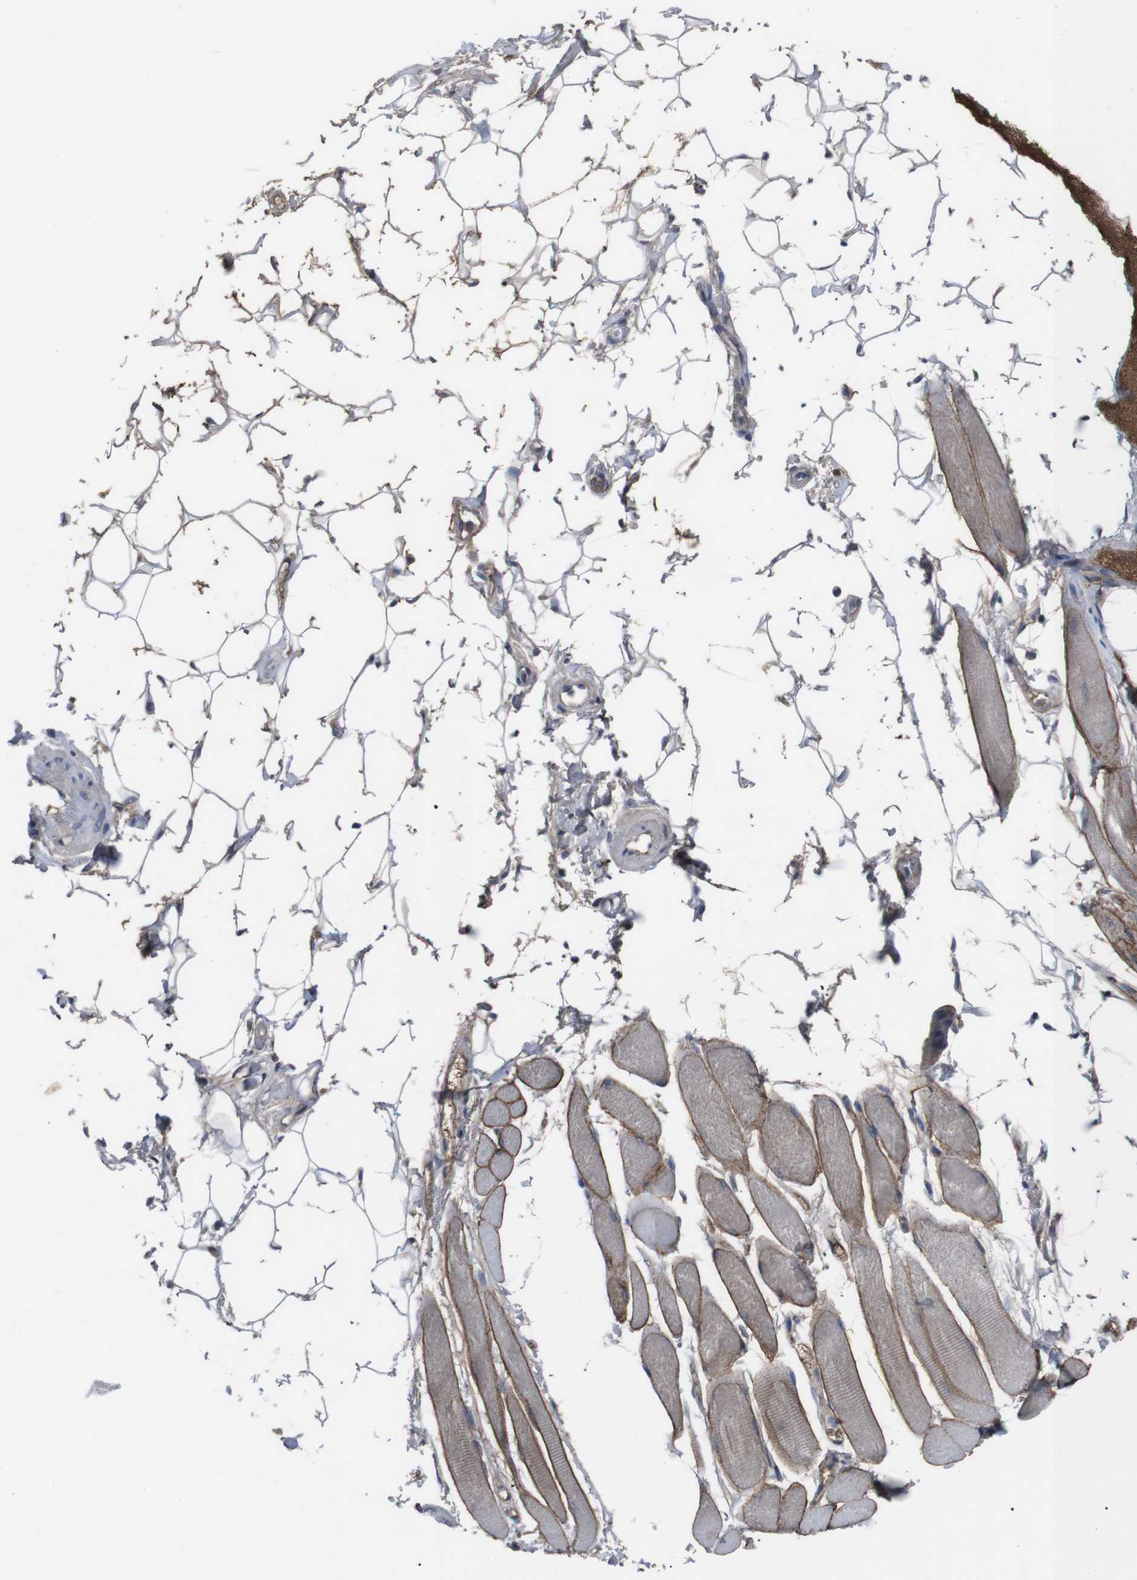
{"staining": {"intensity": "moderate", "quantity": ">75%", "location": "cytoplasmic/membranous"}, "tissue": "skeletal muscle", "cell_type": "Myocytes", "image_type": "normal", "snomed": [{"axis": "morphology", "description": "Normal tissue, NOS"}, {"axis": "topography", "description": "Skeletal muscle"}, {"axis": "topography", "description": "Oral tissue"}, {"axis": "topography", "description": "Peripheral nerve tissue"}], "caption": "Immunohistochemistry (DAB) staining of benign human skeletal muscle displays moderate cytoplasmic/membranous protein positivity in approximately >75% of myocytes.", "gene": "SPTB", "patient": {"sex": "female", "age": 84}}